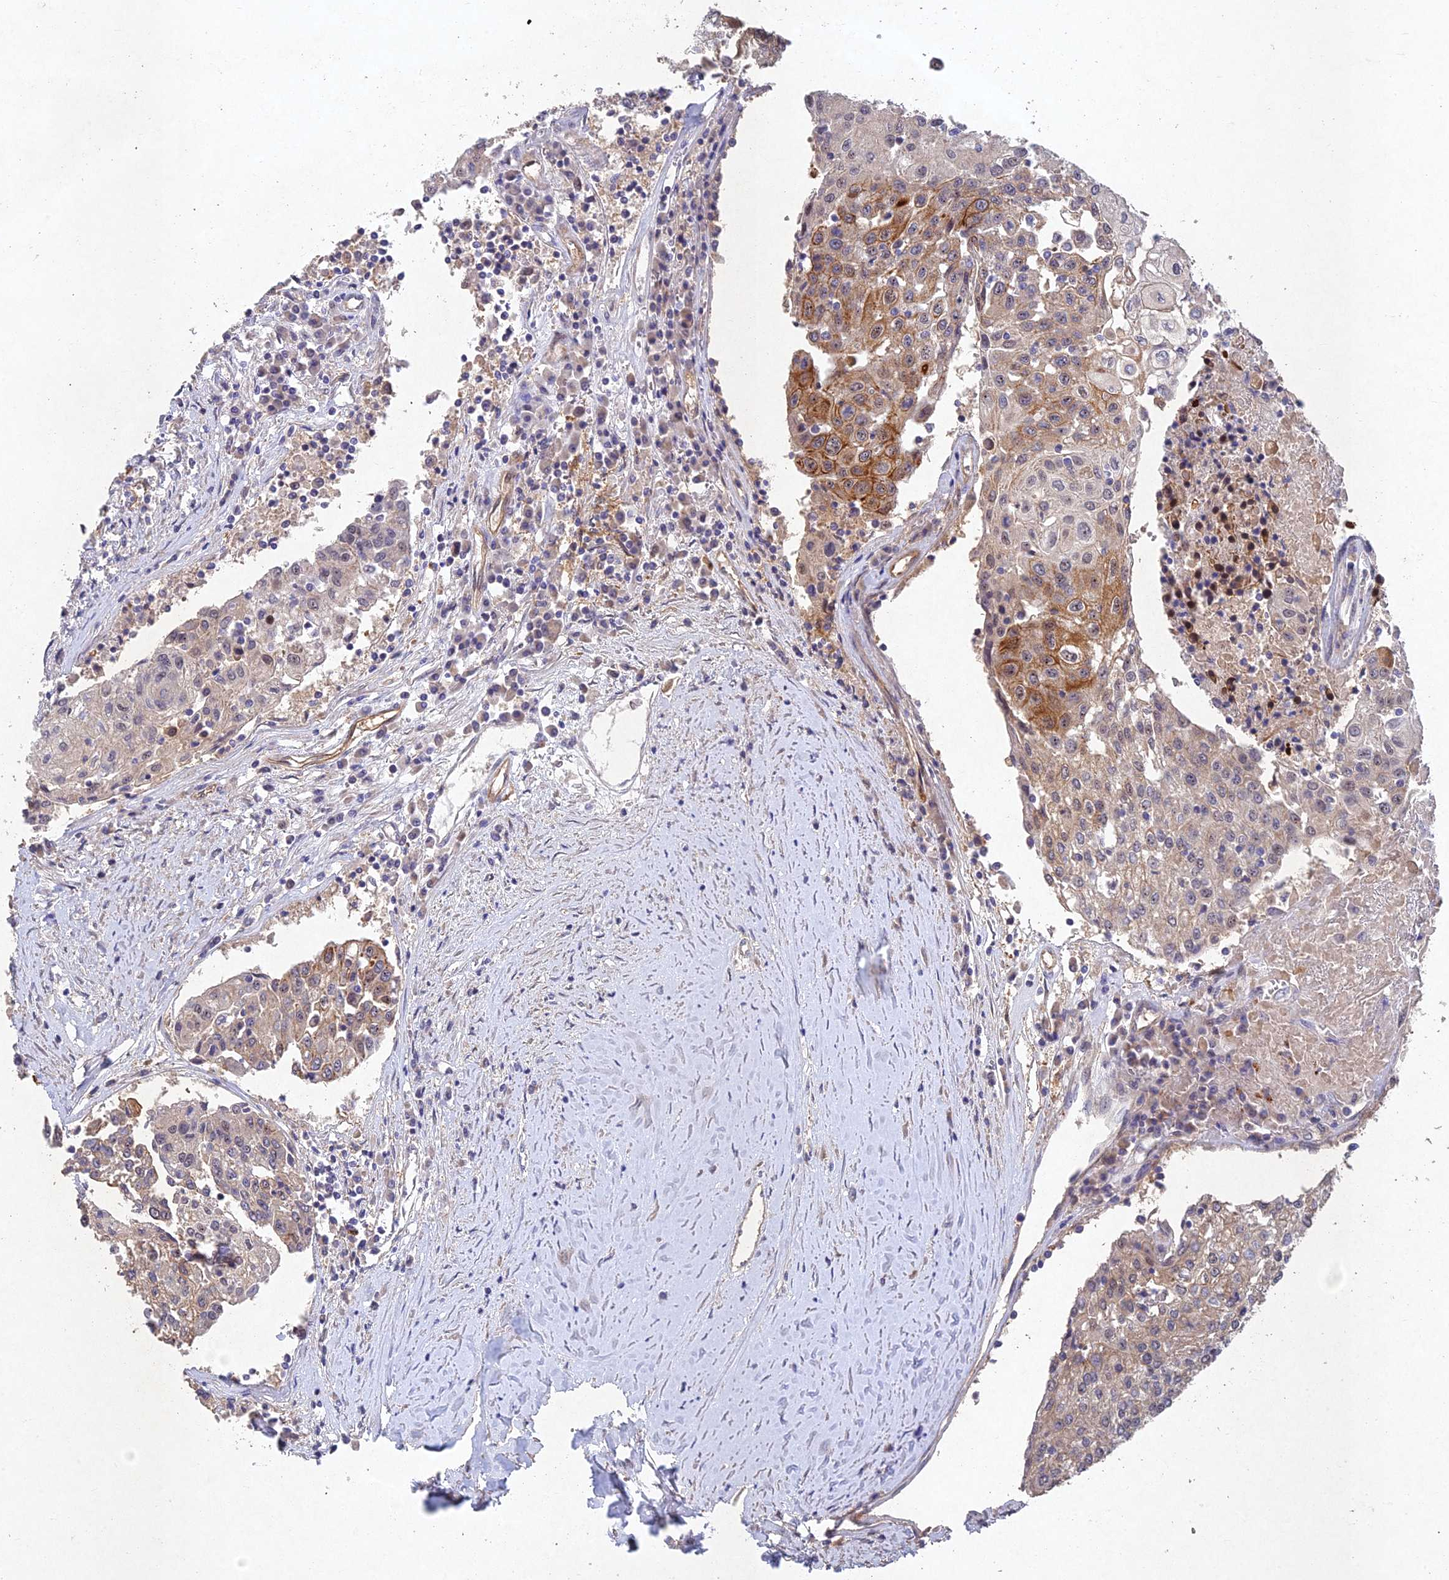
{"staining": {"intensity": "moderate", "quantity": "<25%", "location": "cytoplasmic/membranous"}, "tissue": "urothelial cancer", "cell_type": "Tumor cells", "image_type": "cancer", "snomed": [{"axis": "morphology", "description": "Urothelial carcinoma, High grade"}, {"axis": "topography", "description": "Urinary bladder"}], "caption": "Protein staining of urothelial cancer tissue reveals moderate cytoplasmic/membranous staining in approximately <25% of tumor cells. The staining is performed using DAB (3,3'-diaminobenzidine) brown chromogen to label protein expression. The nuclei are counter-stained blue using hematoxylin.", "gene": "NSMCE1", "patient": {"sex": "female", "age": 85}}